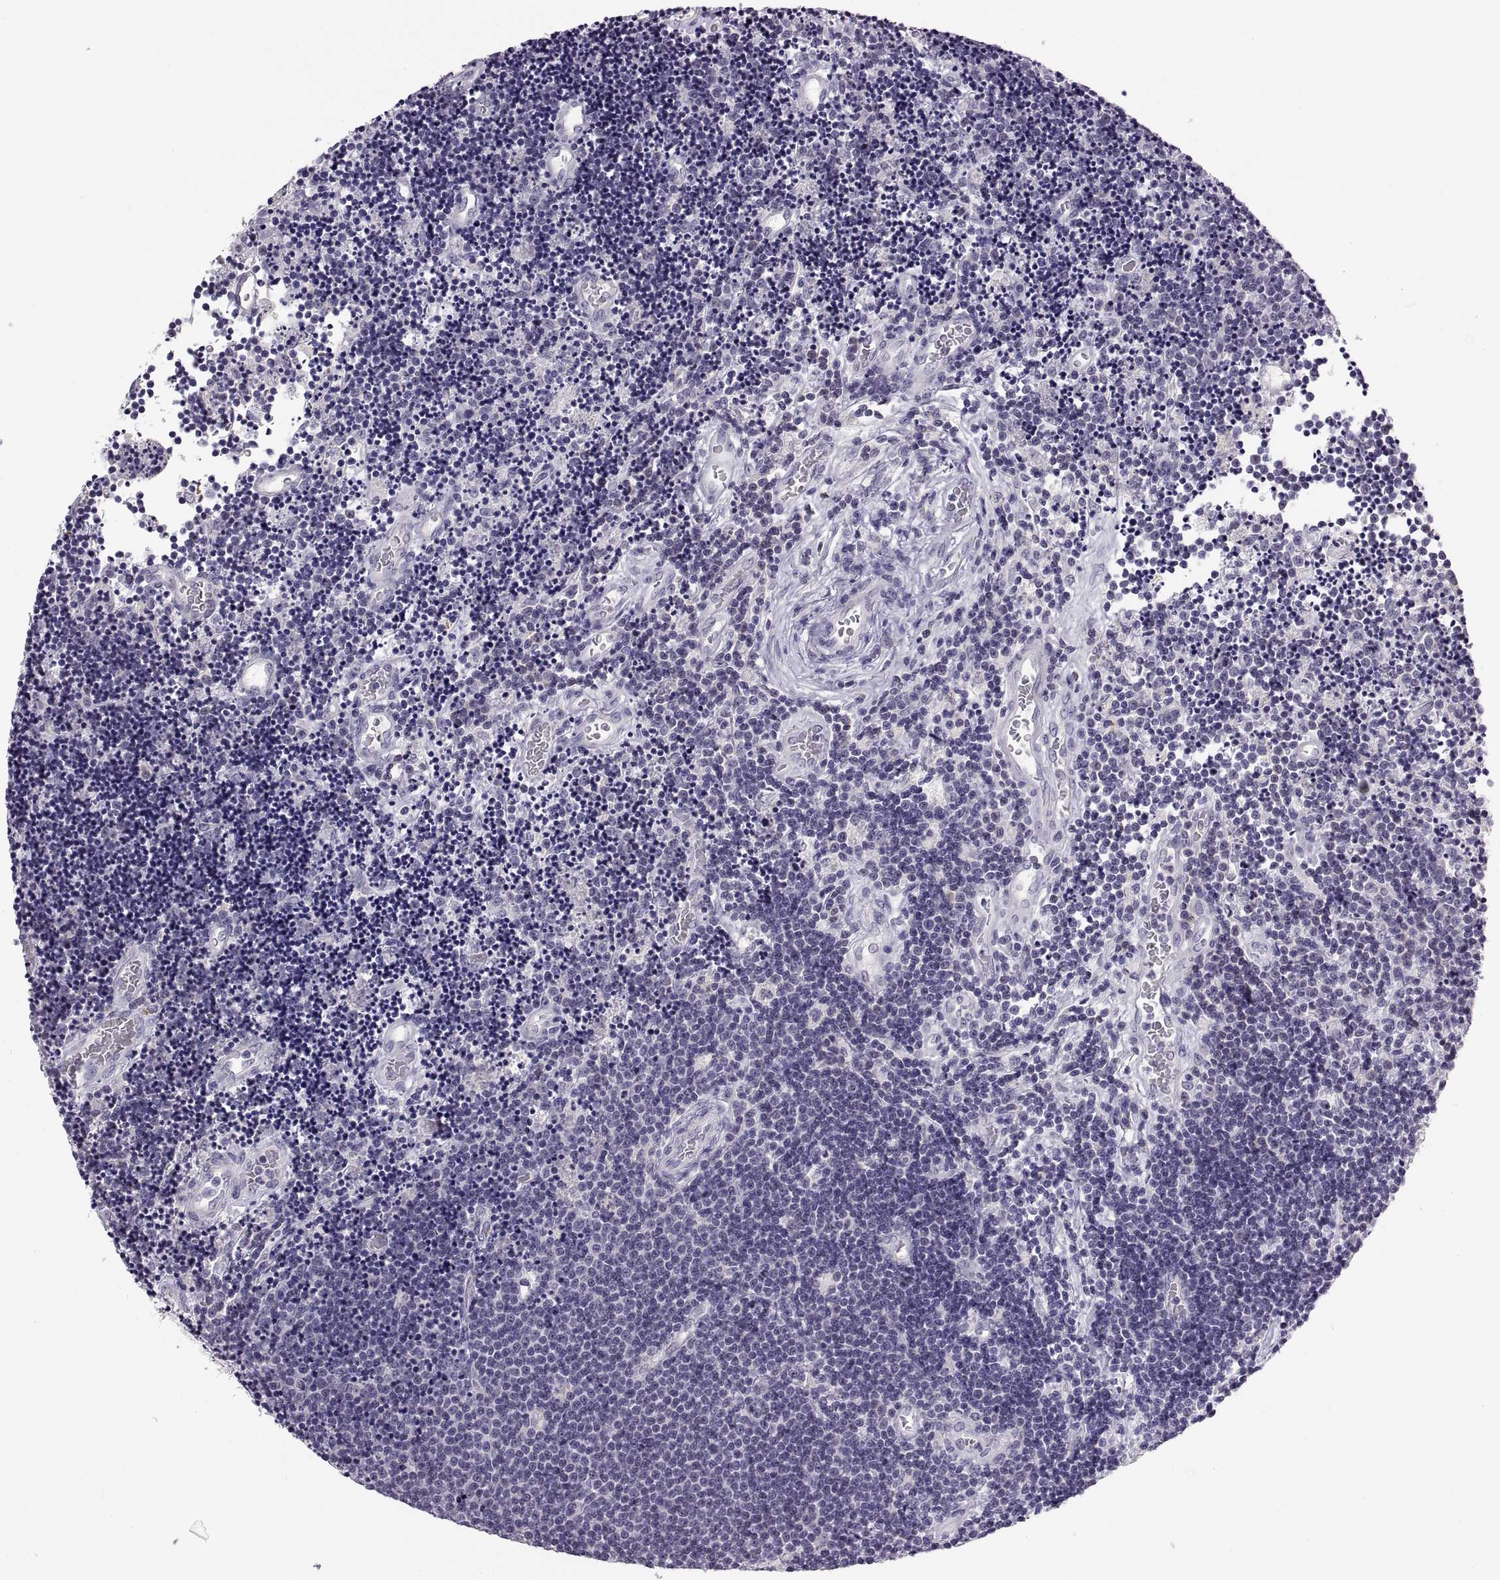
{"staining": {"intensity": "negative", "quantity": "none", "location": "none"}, "tissue": "lymphoma", "cell_type": "Tumor cells", "image_type": "cancer", "snomed": [{"axis": "morphology", "description": "Malignant lymphoma, non-Hodgkin's type, Low grade"}, {"axis": "topography", "description": "Brain"}], "caption": "IHC of lymphoma exhibits no positivity in tumor cells. (DAB immunohistochemistry (IHC) with hematoxylin counter stain).", "gene": "MAGEB18", "patient": {"sex": "female", "age": 66}}